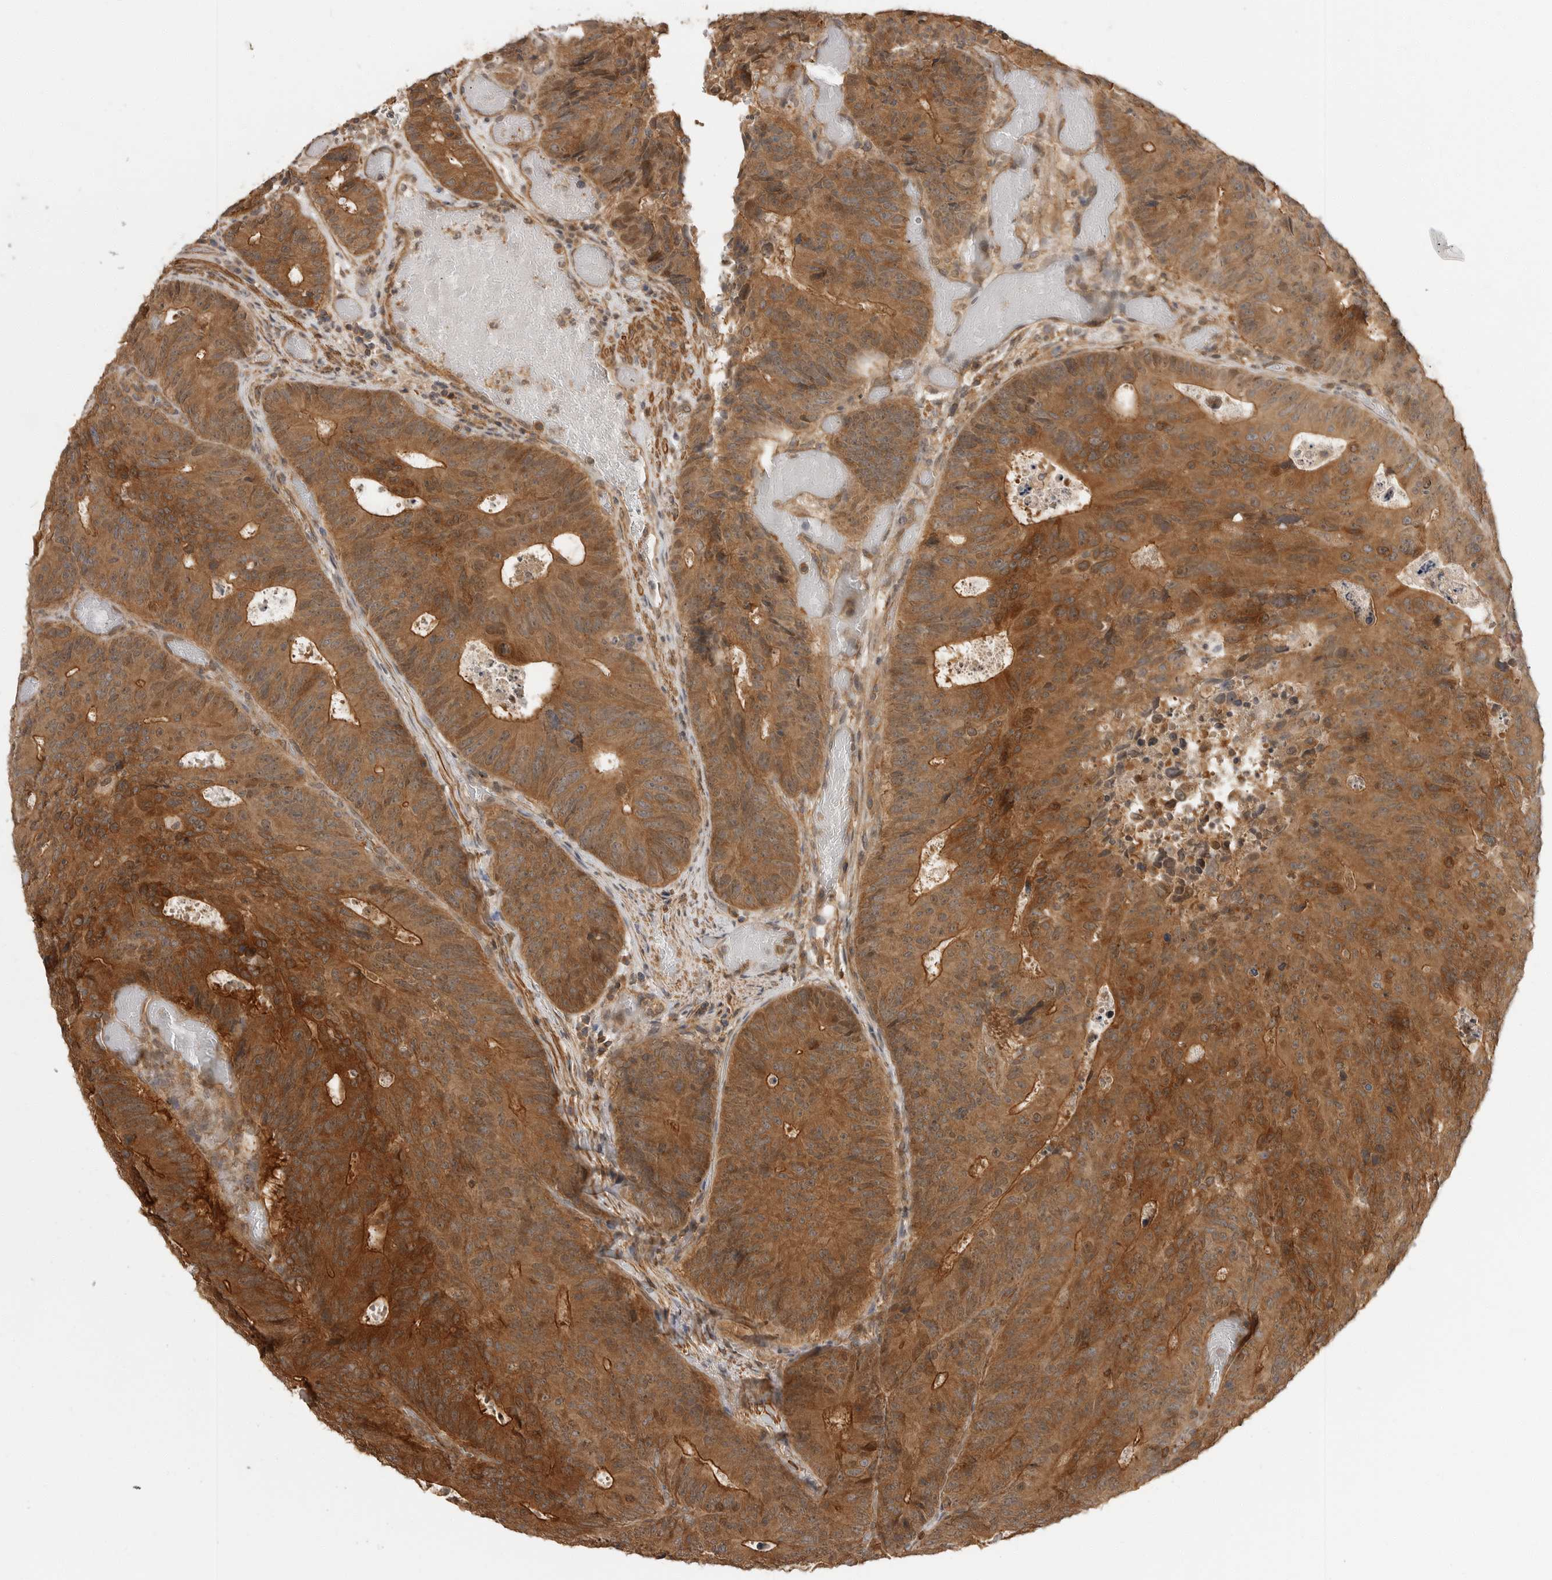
{"staining": {"intensity": "moderate", "quantity": ">75%", "location": "cytoplasmic/membranous"}, "tissue": "colorectal cancer", "cell_type": "Tumor cells", "image_type": "cancer", "snomed": [{"axis": "morphology", "description": "Adenocarcinoma, NOS"}, {"axis": "topography", "description": "Colon"}], "caption": "A micrograph showing moderate cytoplasmic/membranous staining in about >75% of tumor cells in colorectal adenocarcinoma, as visualized by brown immunohistochemical staining.", "gene": "ERN1", "patient": {"sex": "male", "age": 87}}